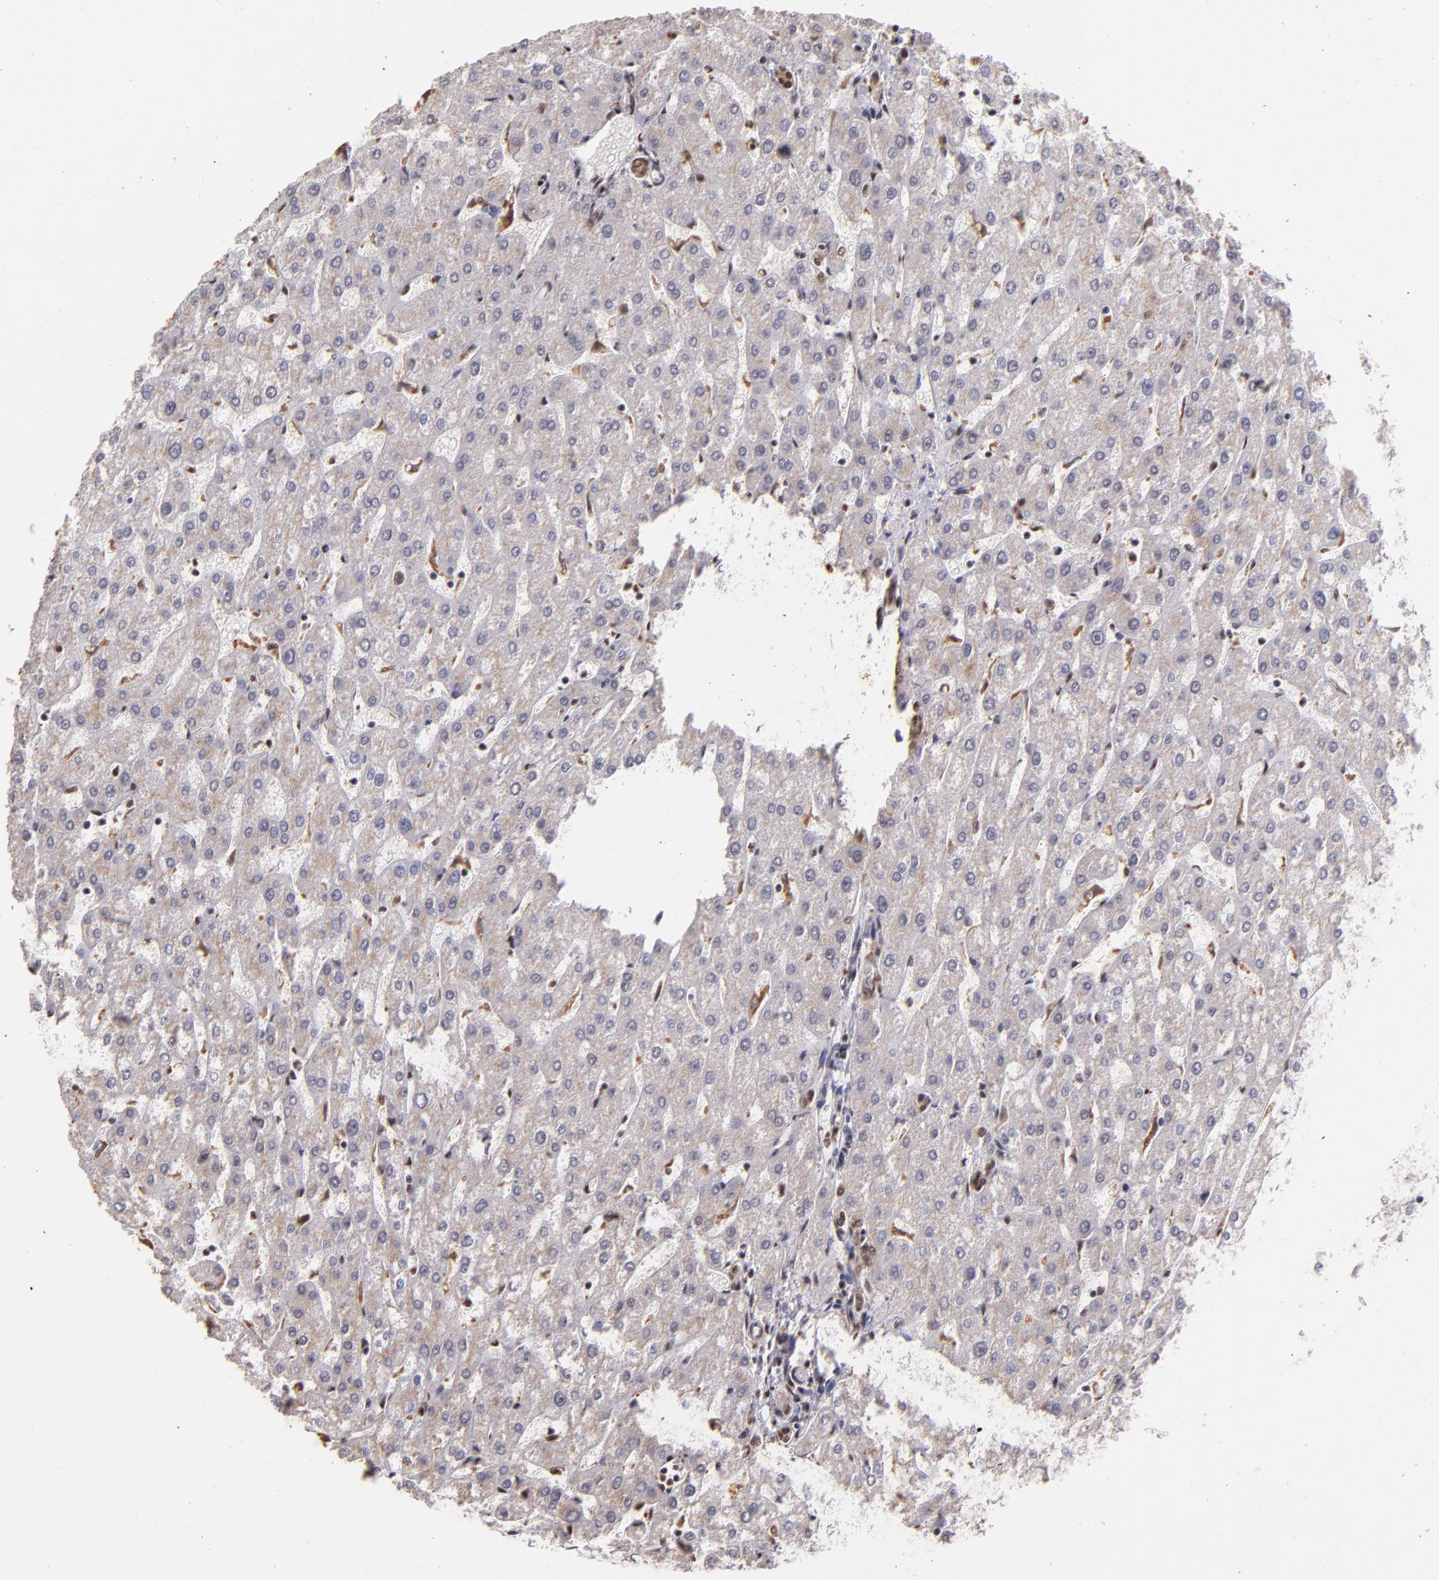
{"staining": {"intensity": "moderate", "quantity": ">75%", "location": "nuclear"}, "tissue": "liver", "cell_type": "Cholangiocytes", "image_type": "normal", "snomed": [{"axis": "morphology", "description": "Normal tissue, NOS"}, {"axis": "topography", "description": "Liver"}], "caption": "Protein analysis of unremarkable liver demonstrates moderate nuclear staining in approximately >75% of cholangiocytes.", "gene": "SP1", "patient": {"sex": "male", "age": 67}}